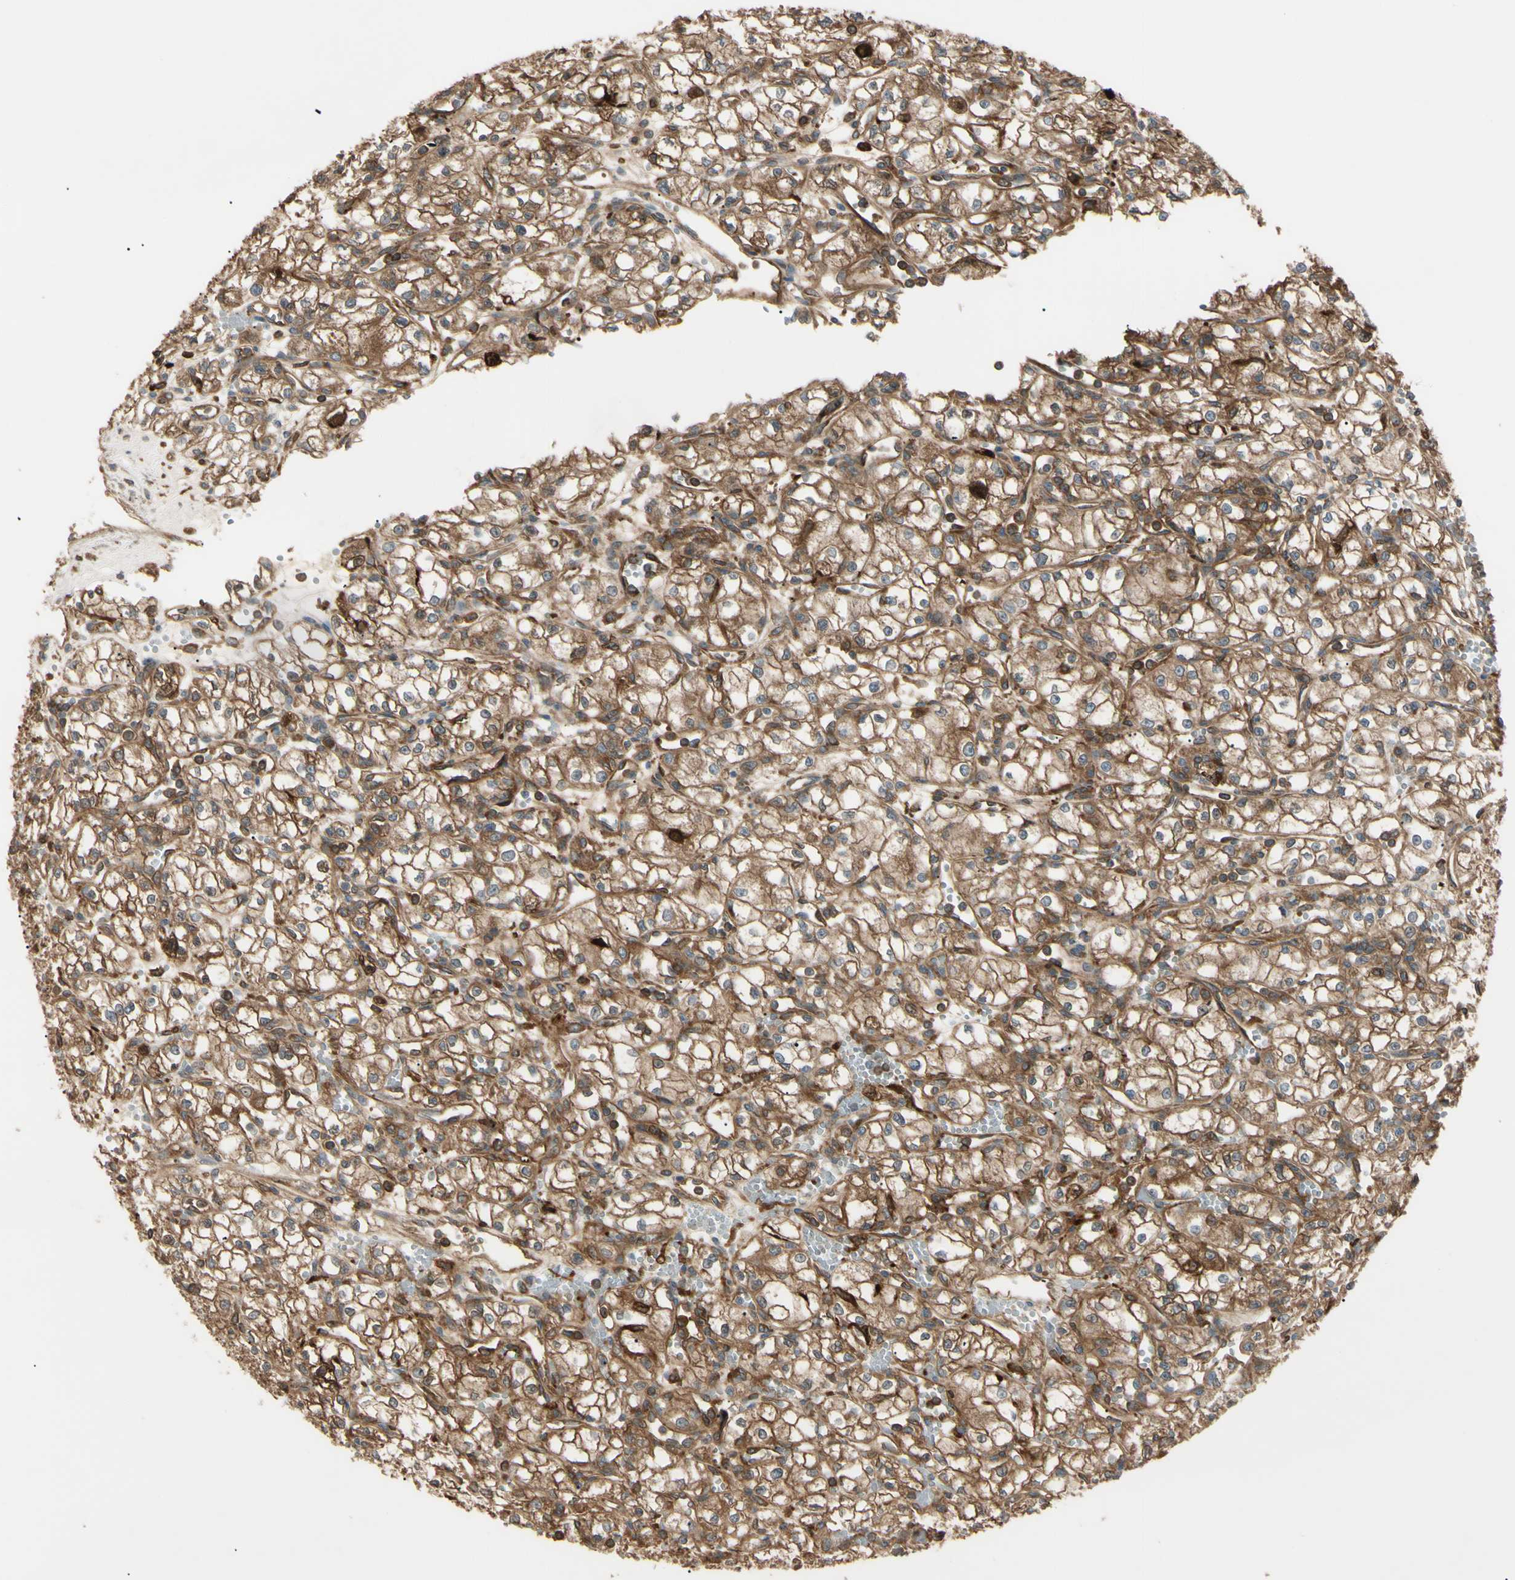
{"staining": {"intensity": "moderate", "quantity": ">75%", "location": "cytoplasmic/membranous"}, "tissue": "renal cancer", "cell_type": "Tumor cells", "image_type": "cancer", "snomed": [{"axis": "morphology", "description": "Normal tissue, NOS"}, {"axis": "morphology", "description": "Adenocarcinoma, NOS"}, {"axis": "topography", "description": "Kidney"}], "caption": "The photomicrograph reveals a brown stain indicating the presence of a protein in the cytoplasmic/membranous of tumor cells in renal cancer.", "gene": "PTPN12", "patient": {"sex": "male", "age": 59}}